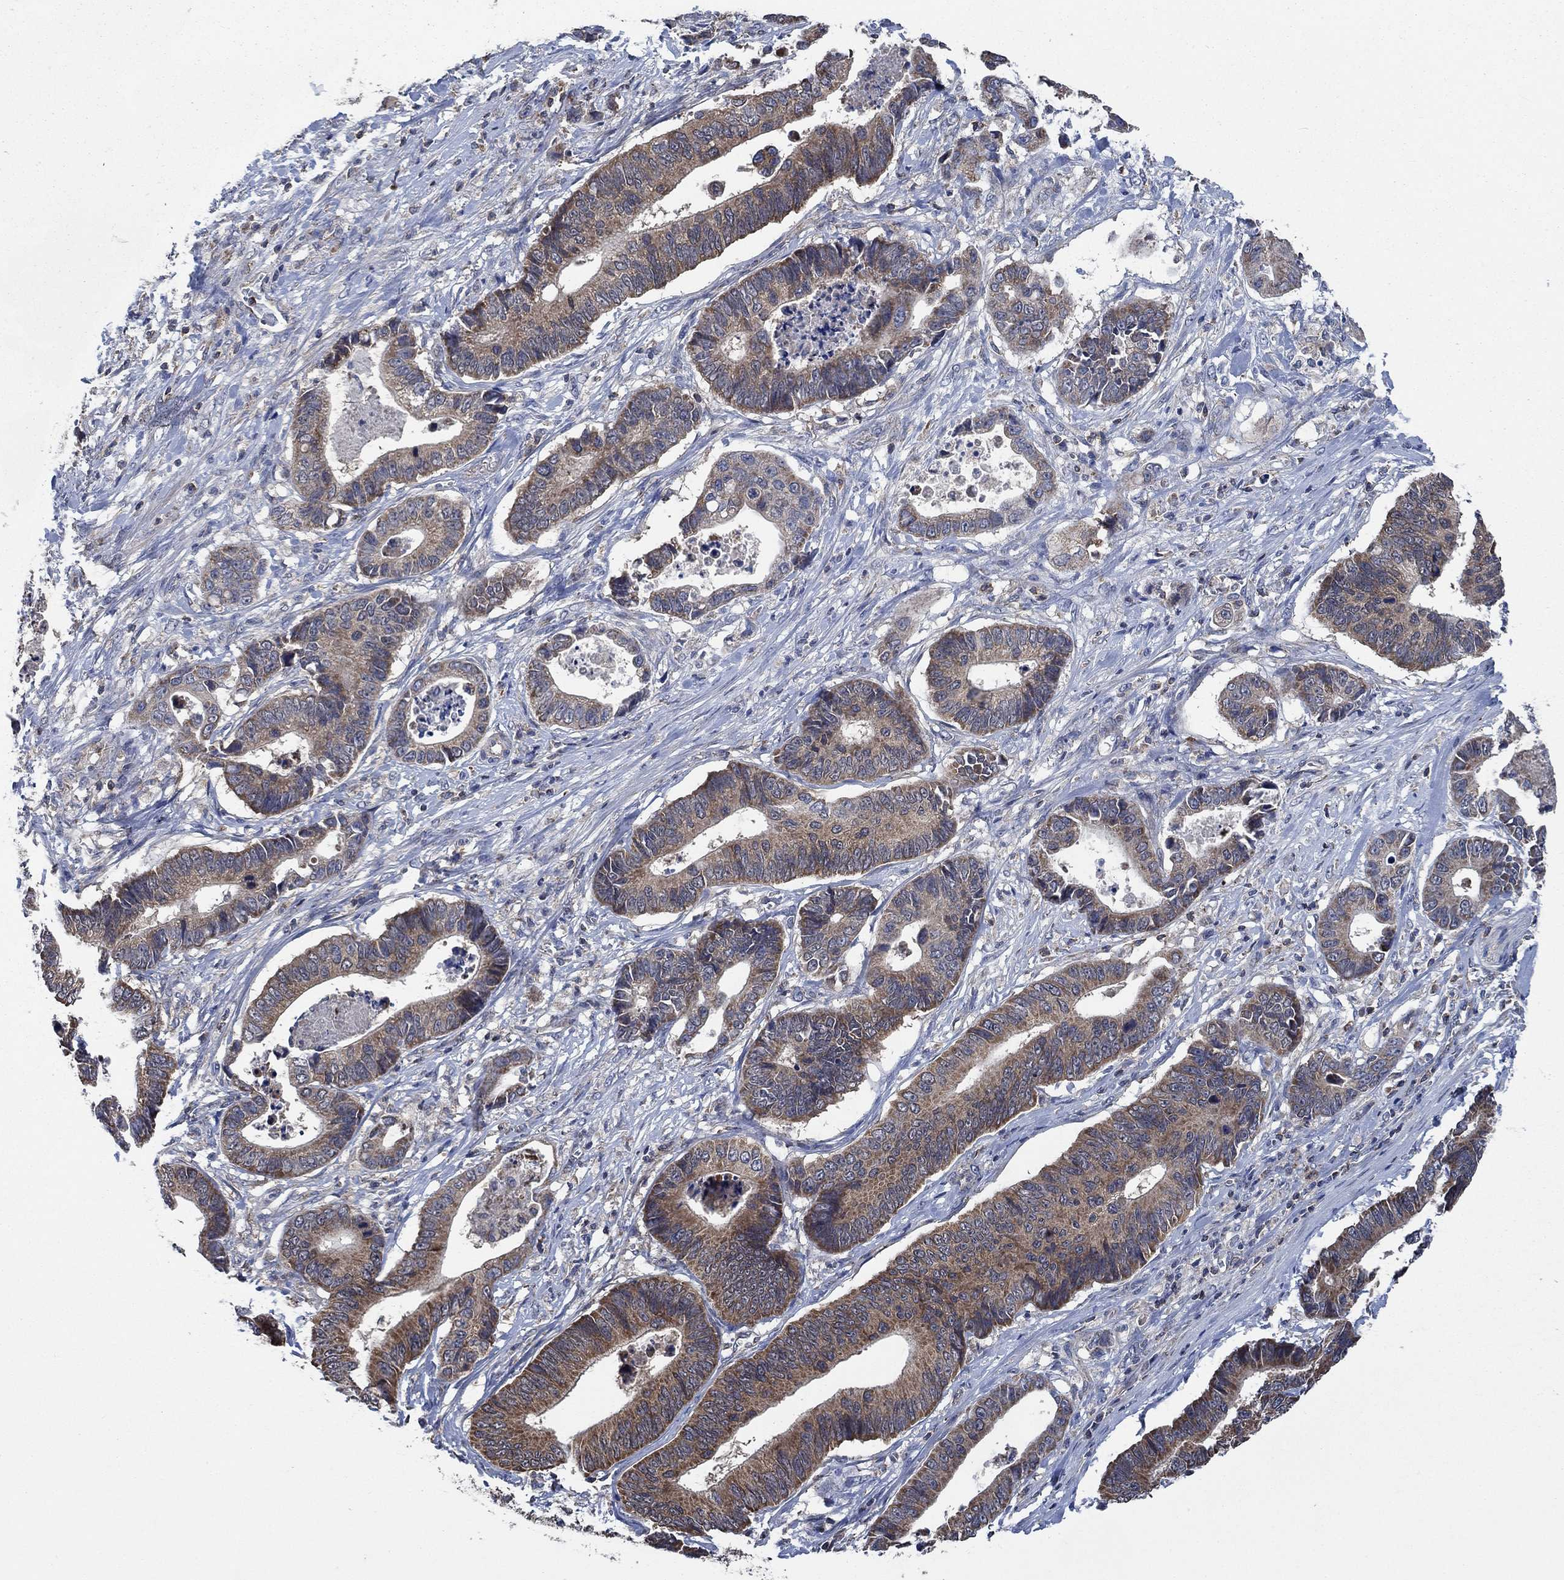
{"staining": {"intensity": "moderate", "quantity": ">75%", "location": "cytoplasmic/membranous"}, "tissue": "stomach cancer", "cell_type": "Tumor cells", "image_type": "cancer", "snomed": [{"axis": "morphology", "description": "Adenocarcinoma, NOS"}, {"axis": "topography", "description": "Stomach"}], "caption": "Stomach cancer (adenocarcinoma) stained with DAB (3,3'-diaminobenzidine) immunohistochemistry shows medium levels of moderate cytoplasmic/membranous expression in about >75% of tumor cells.", "gene": "STXBP6", "patient": {"sex": "male", "age": 84}}